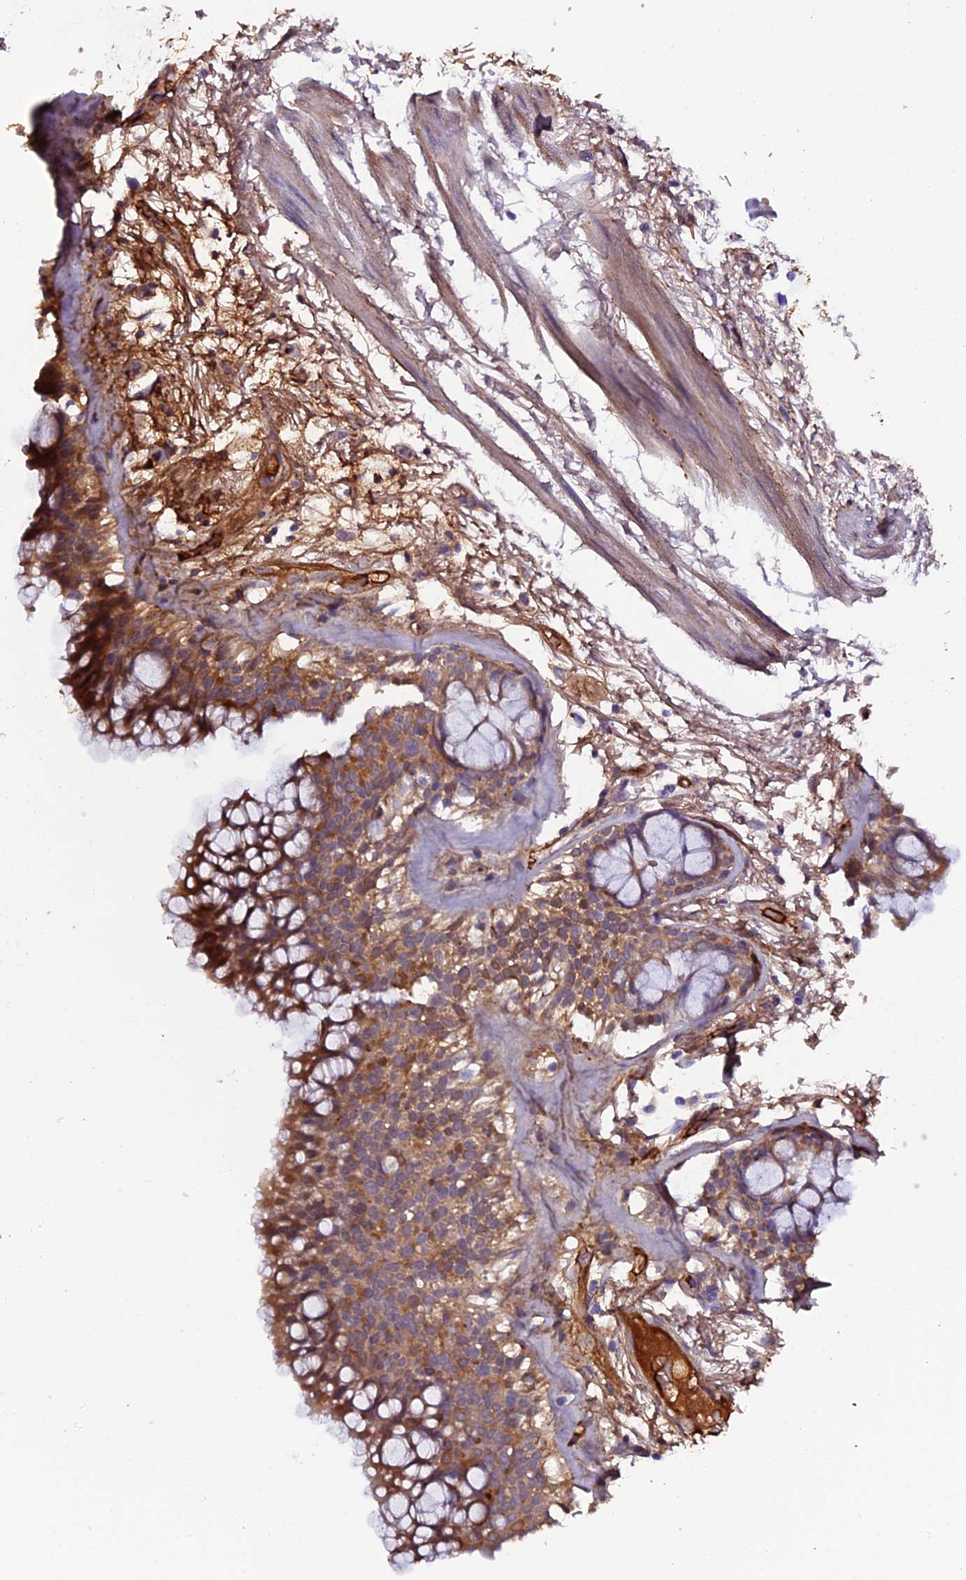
{"staining": {"intensity": "moderate", "quantity": ">75%", "location": "cytoplasmic/membranous"}, "tissue": "adipose tissue", "cell_type": "Adipocytes", "image_type": "normal", "snomed": [{"axis": "morphology", "description": "Normal tissue, NOS"}, {"axis": "topography", "description": "Bronchus"}], "caption": "This photomicrograph reveals normal adipose tissue stained with immunohistochemistry (IHC) to label a protein in brown. The cytoplasmic/membranous of adipocytes show moderate positivity for the protein. Nuclei are counter-stained blue.", "gene": "PZP", "patient": {"sex": "male", "age": 66}}